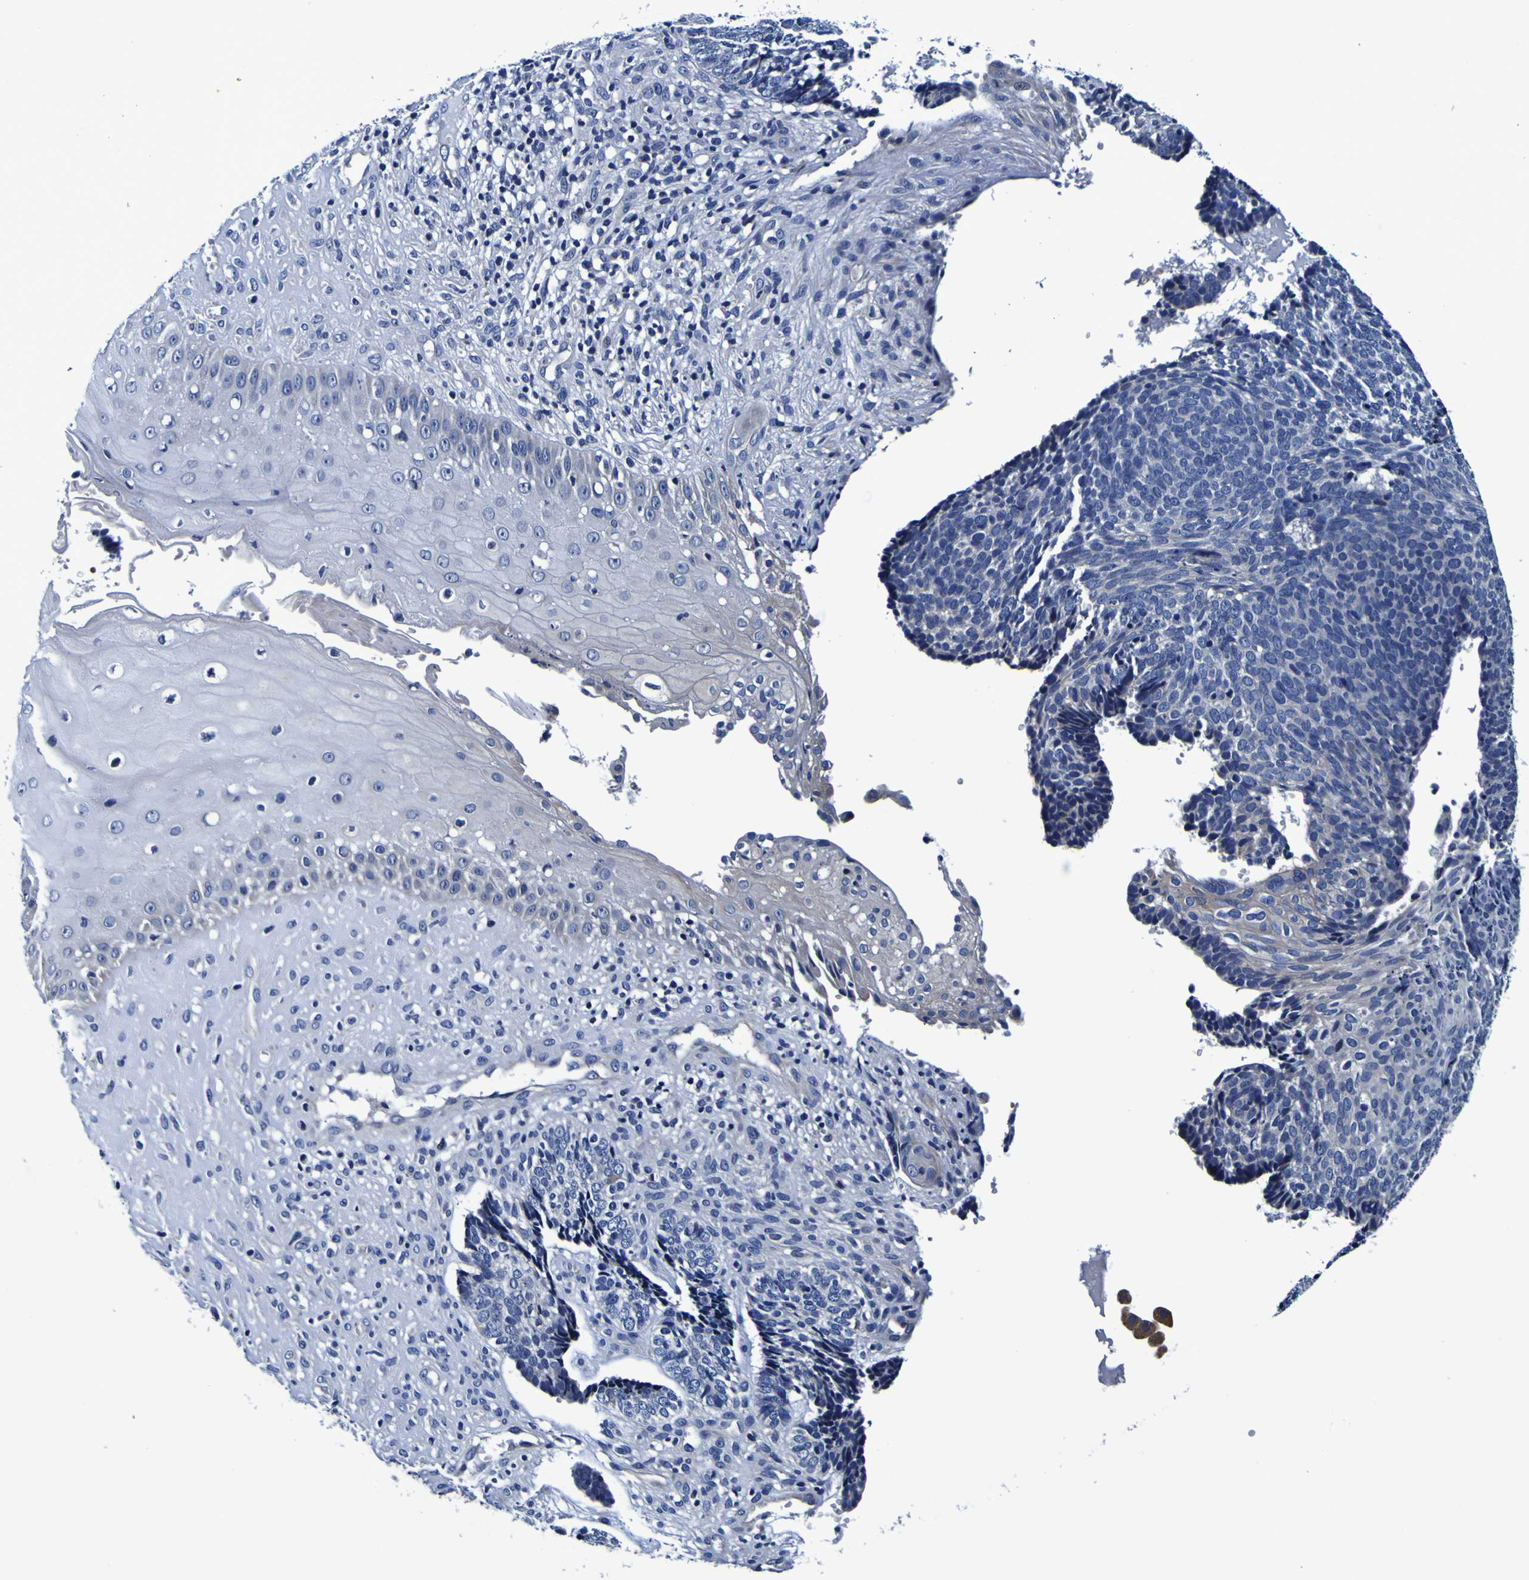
{"staining": {"intensity": "negative", "quantity": "none", "location": "none"}, "tissue": "skin cancer", "cell_type": "Tumor cells", "image_type": "cancer", "snomed": [{"axis": "morphology", "description": "Basal cell carcinoma"}, {"axis": "topography", "description": "Skin"}], "caption": "Skin basal cell carcinoma stained for a protein using IHC exhibits no staining tumor cells.", "gene": "PDLIM4", "patient": {"sex": "male", "age": 84}}